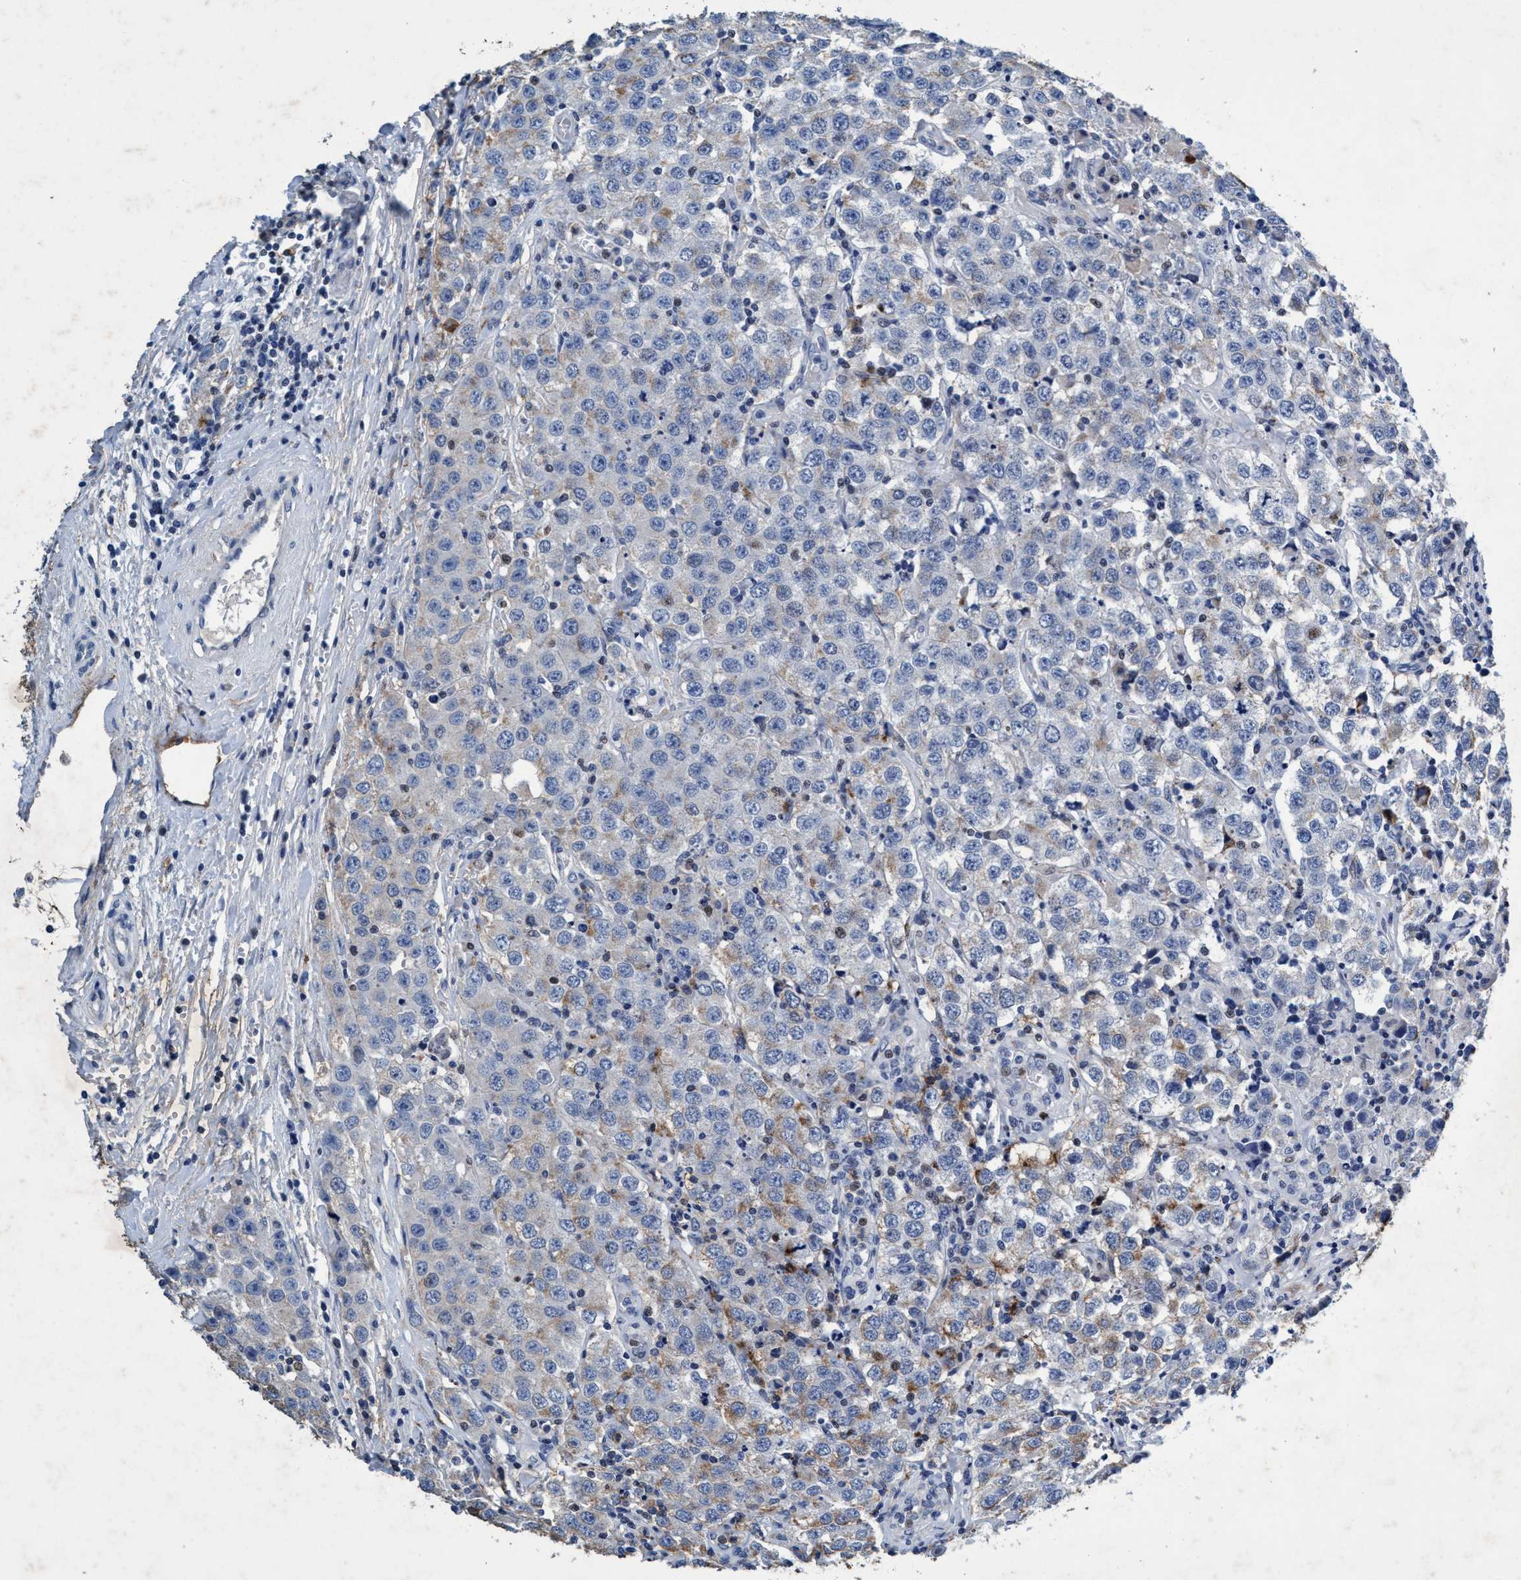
{"staining": {"intensity": "weak", "quantity": "<25%", "location": "cytoplasmic/membranous"}, "tissue": "testis cancer", "cell_type": "Tumor cells", "image_type": "cancer", "snomed": [{"axis": "morphology", "description": "Seminoma, NOS"}, {"axis": "topography", "description": "Testis"}], "caption": "Immunohistochemical staining of testis cancer shows no significant expression in tumor cells.", "gene": "GRB14", "patient": {"sex": "male", "age": 52}}